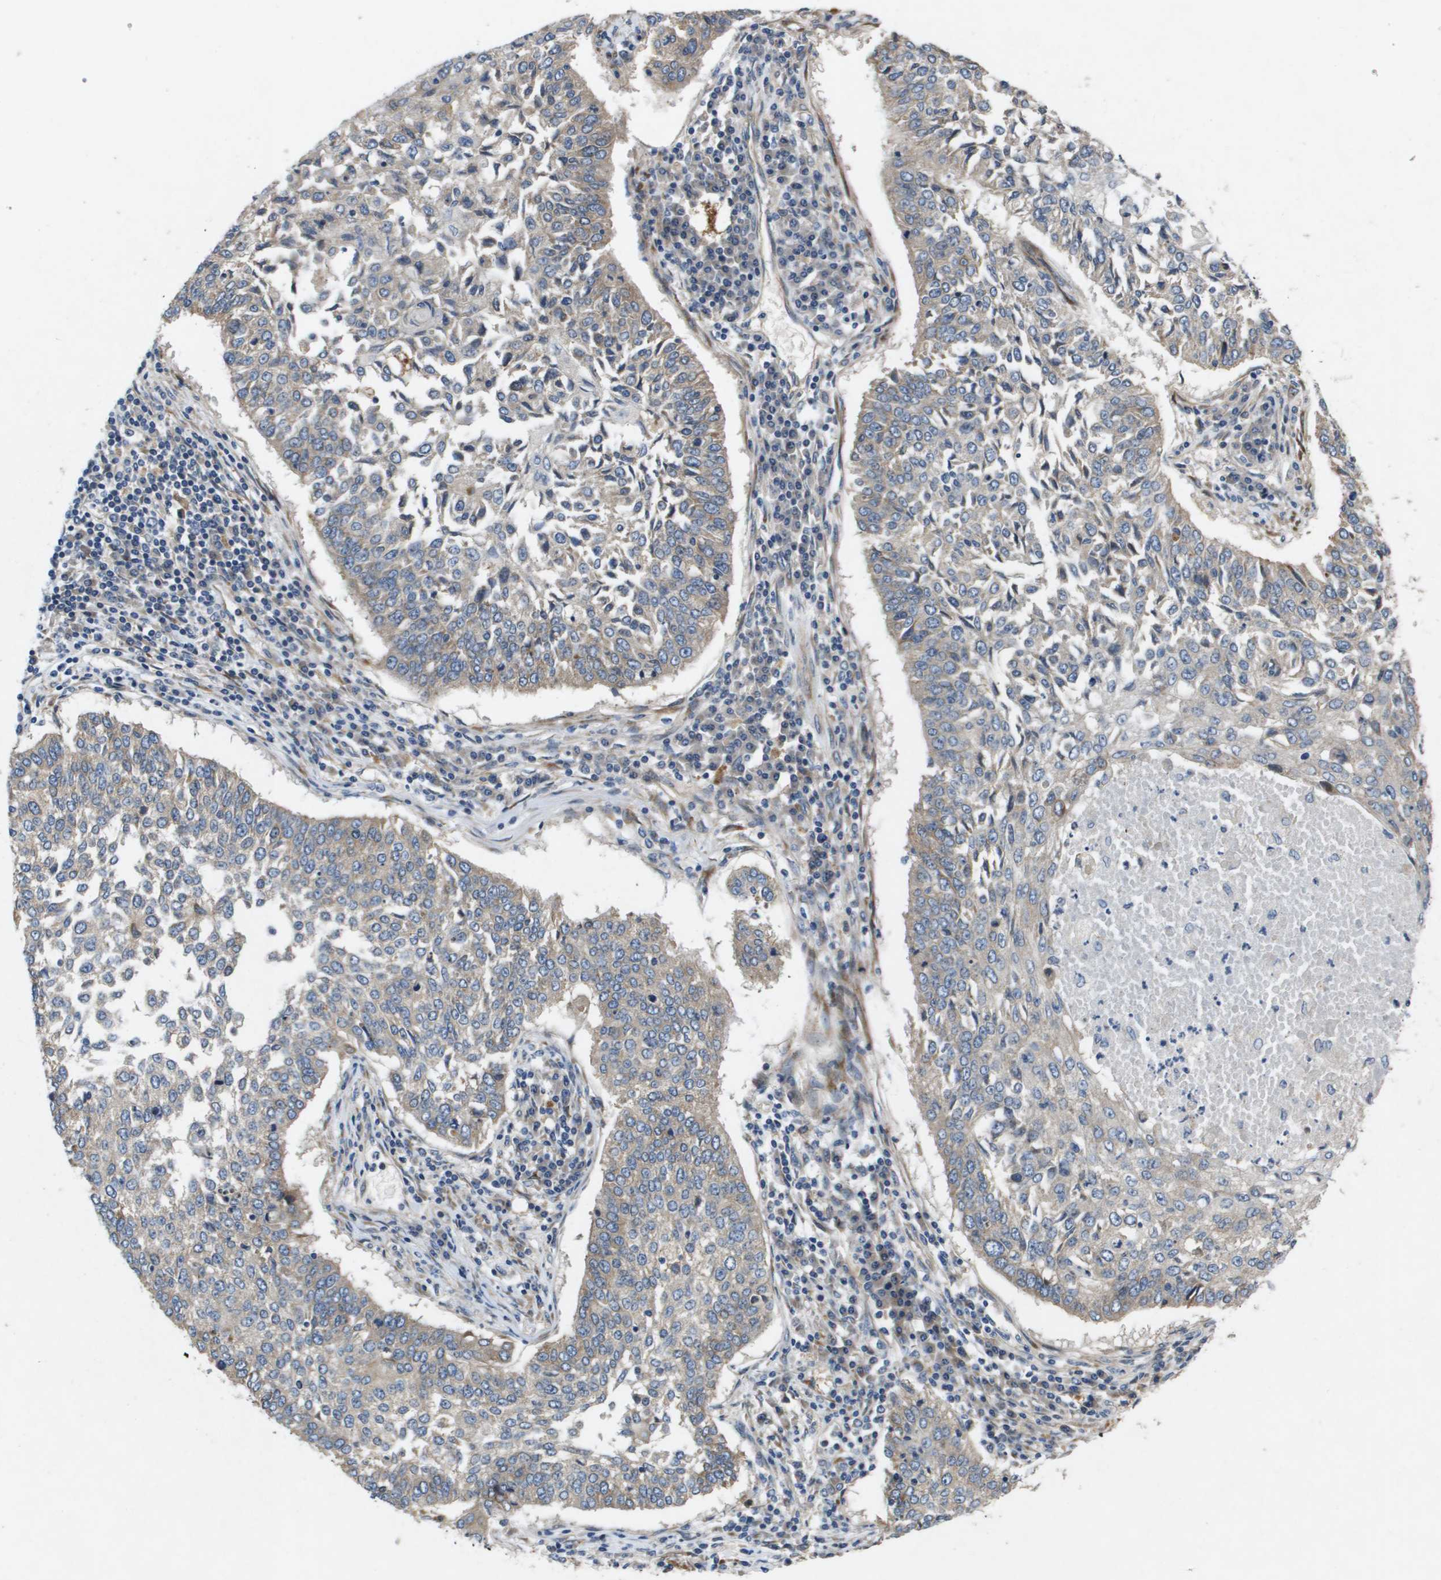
{"staining": {"intensity": "negative", "quantity": "none", "location": "none"}, "tissue": "lung cancer", "cell_type": "Tumor cells", "image_type": "cancer", "snomed": [{"axis": "morphology", "description": "Normal tissue, NOS"}, {"axis": "morphology", "description": "Squamous cell carcinoma, NOS"}, {"axis": "topography", "description": "Cartilage tissue"}, {"axis": "topography", "description": "Bronchus"}, {"axis": "topography", "description": "Lung"}], "caption": "Immunohistochemistry histopathology image of human lung squamous cell carcinoma stained for a protein (brown), which exhibits no expression in tumor cells. (DAB IHC with hematoxylin counter stain).", "gene": "ENTPD2", "patient": {"sex": "female", "age": 49}}